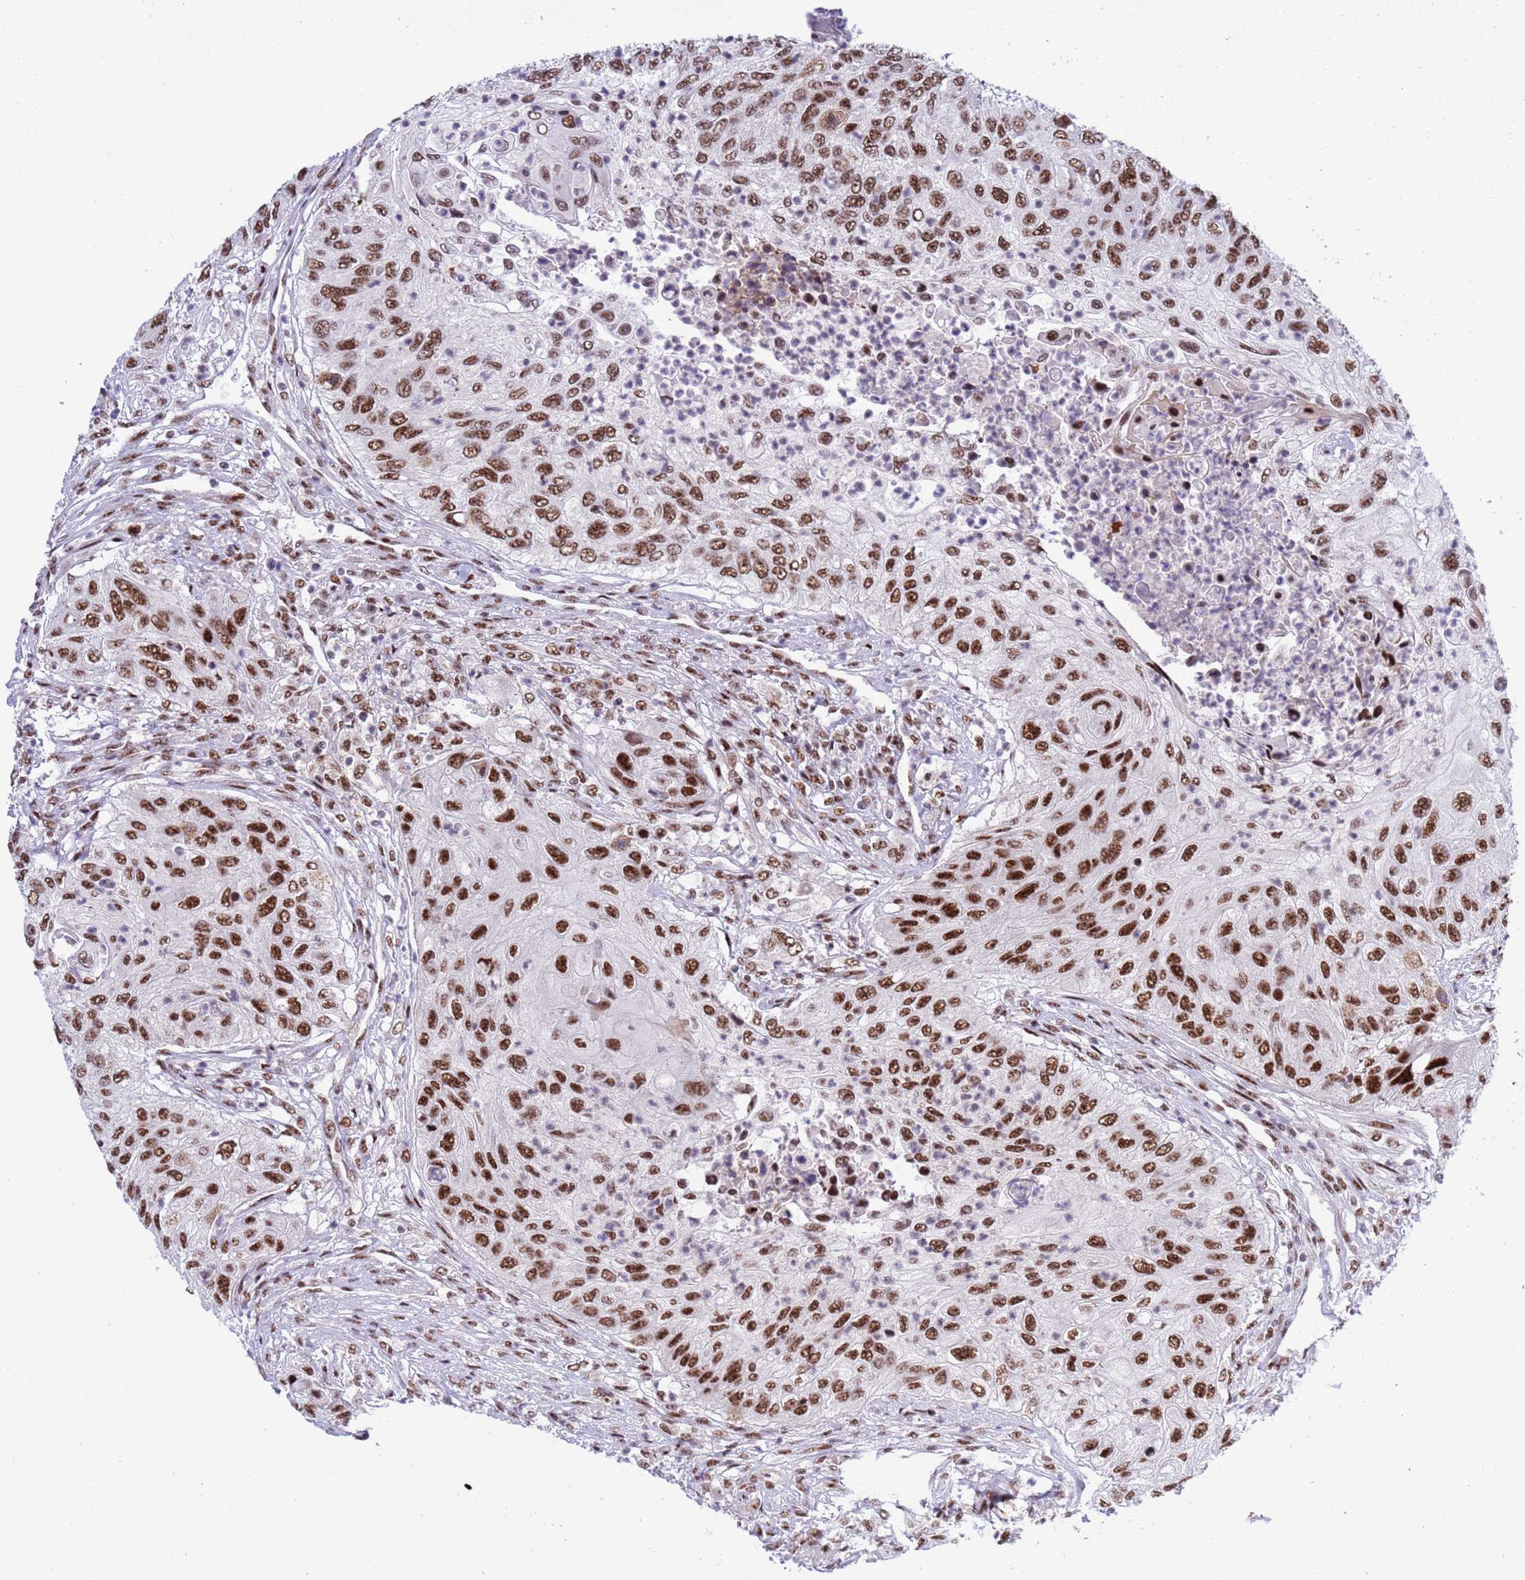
{"staining": {"intensity": "strong", "quantity": ">75%", "location": "nuclear"}, "tissue": "urothelial cancer", "cell_type": "Tumor cells", "image_type": "cancer", "snomed": [{"axis": "morphology", "description": "Urothelial carcinoma, High grade"}, {"axis": "topography", "description": "Urinary bladder"}], "caption": "An image of urothelial carcinoma (high-grade) stained for a protein displays strong nuclear brown staining in tumor cells.", "gene": "THOC2", "patient": {"sex": "female", "age": 60}}